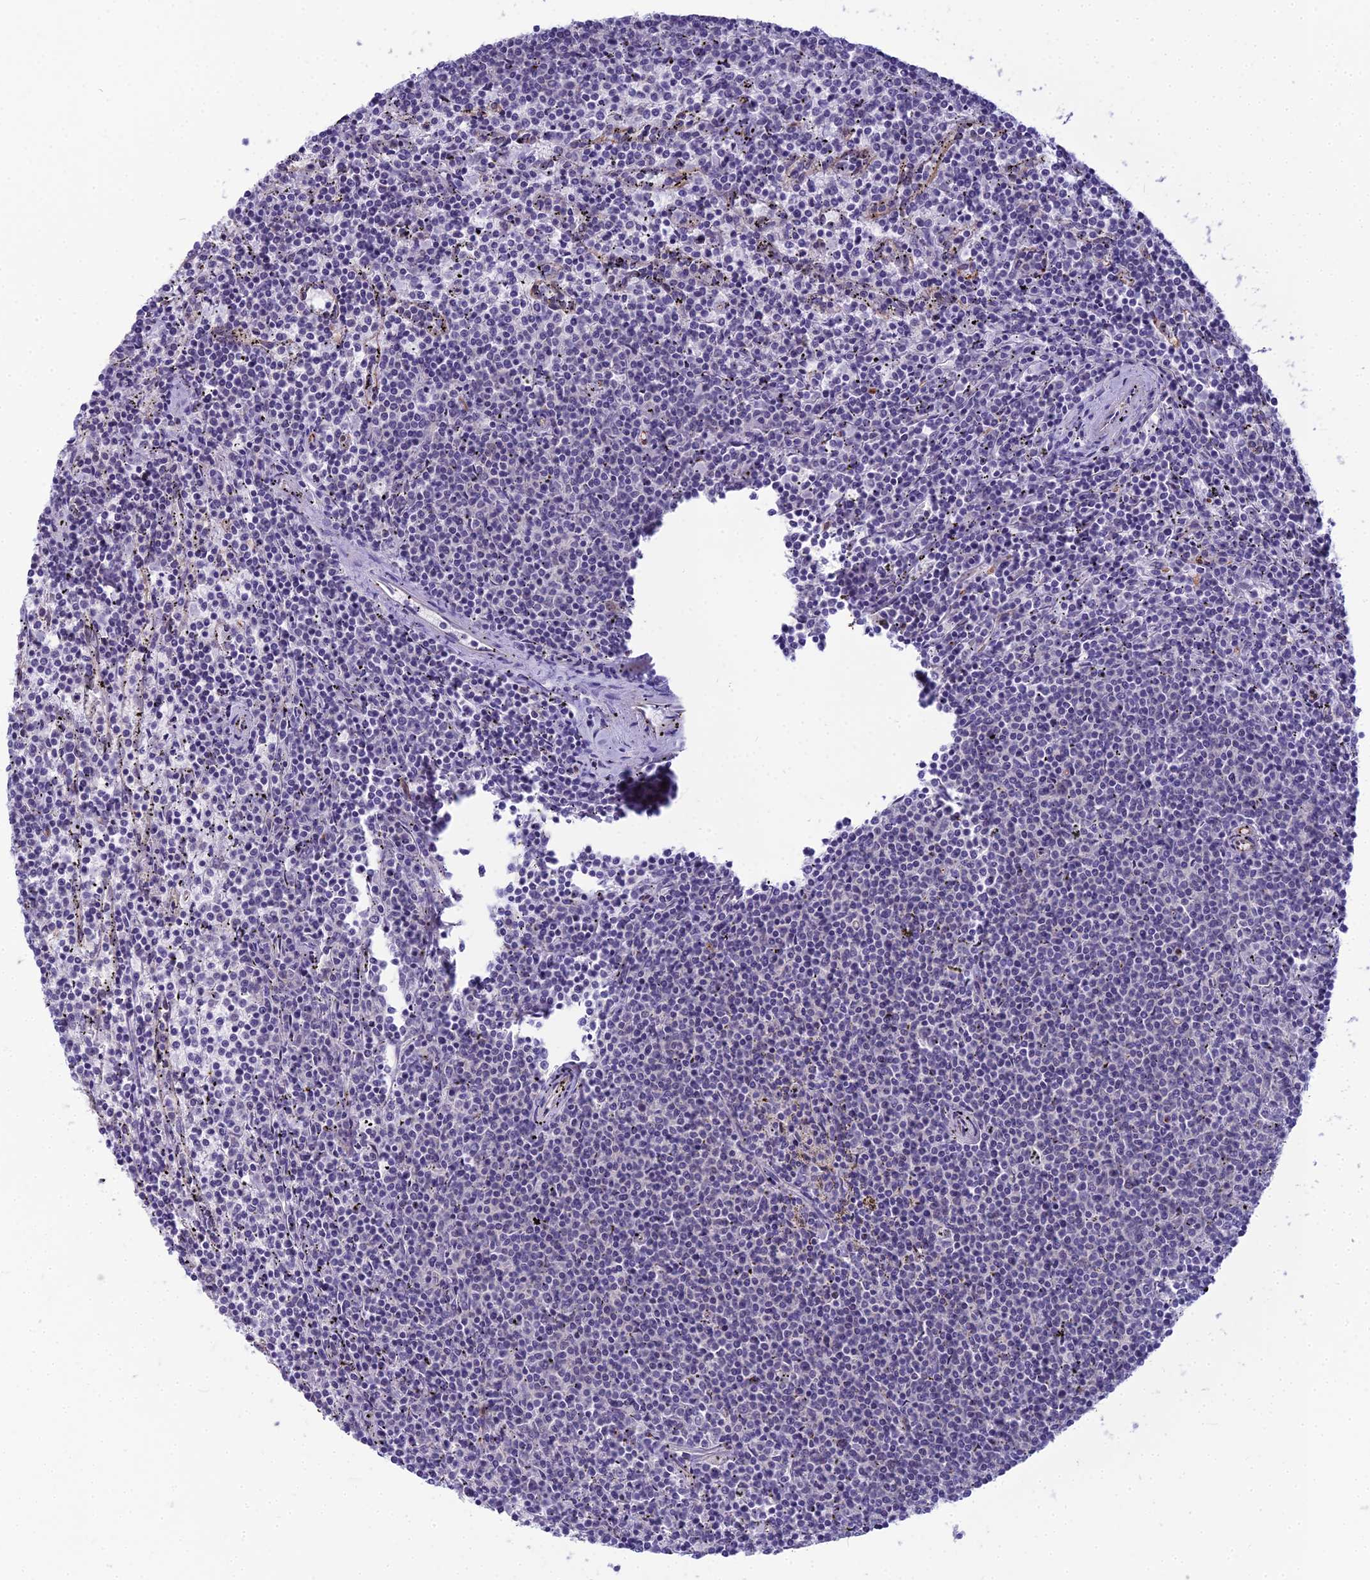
{"staining": {"intensity": "negative", "quantity": "none", "location": "none"}, "tissue": "lymphoma", "cell_type": "Tumor cells", "image_type": "cancer", "snomed": [{"axis": "morphology", "description": "Malignant lymphoma, non-Hodgkin's type, Low grade"}, {"axis": "topography", "description": "Spleen"}], "caption": "A high-resolution image shows IHC staining of low-grade malignant lymphoma, non-Hodgkin's type, which shows no significant expression in tumor cells.", "gene": "RGL3", "patient": {"sex": "female", "age": 50}}